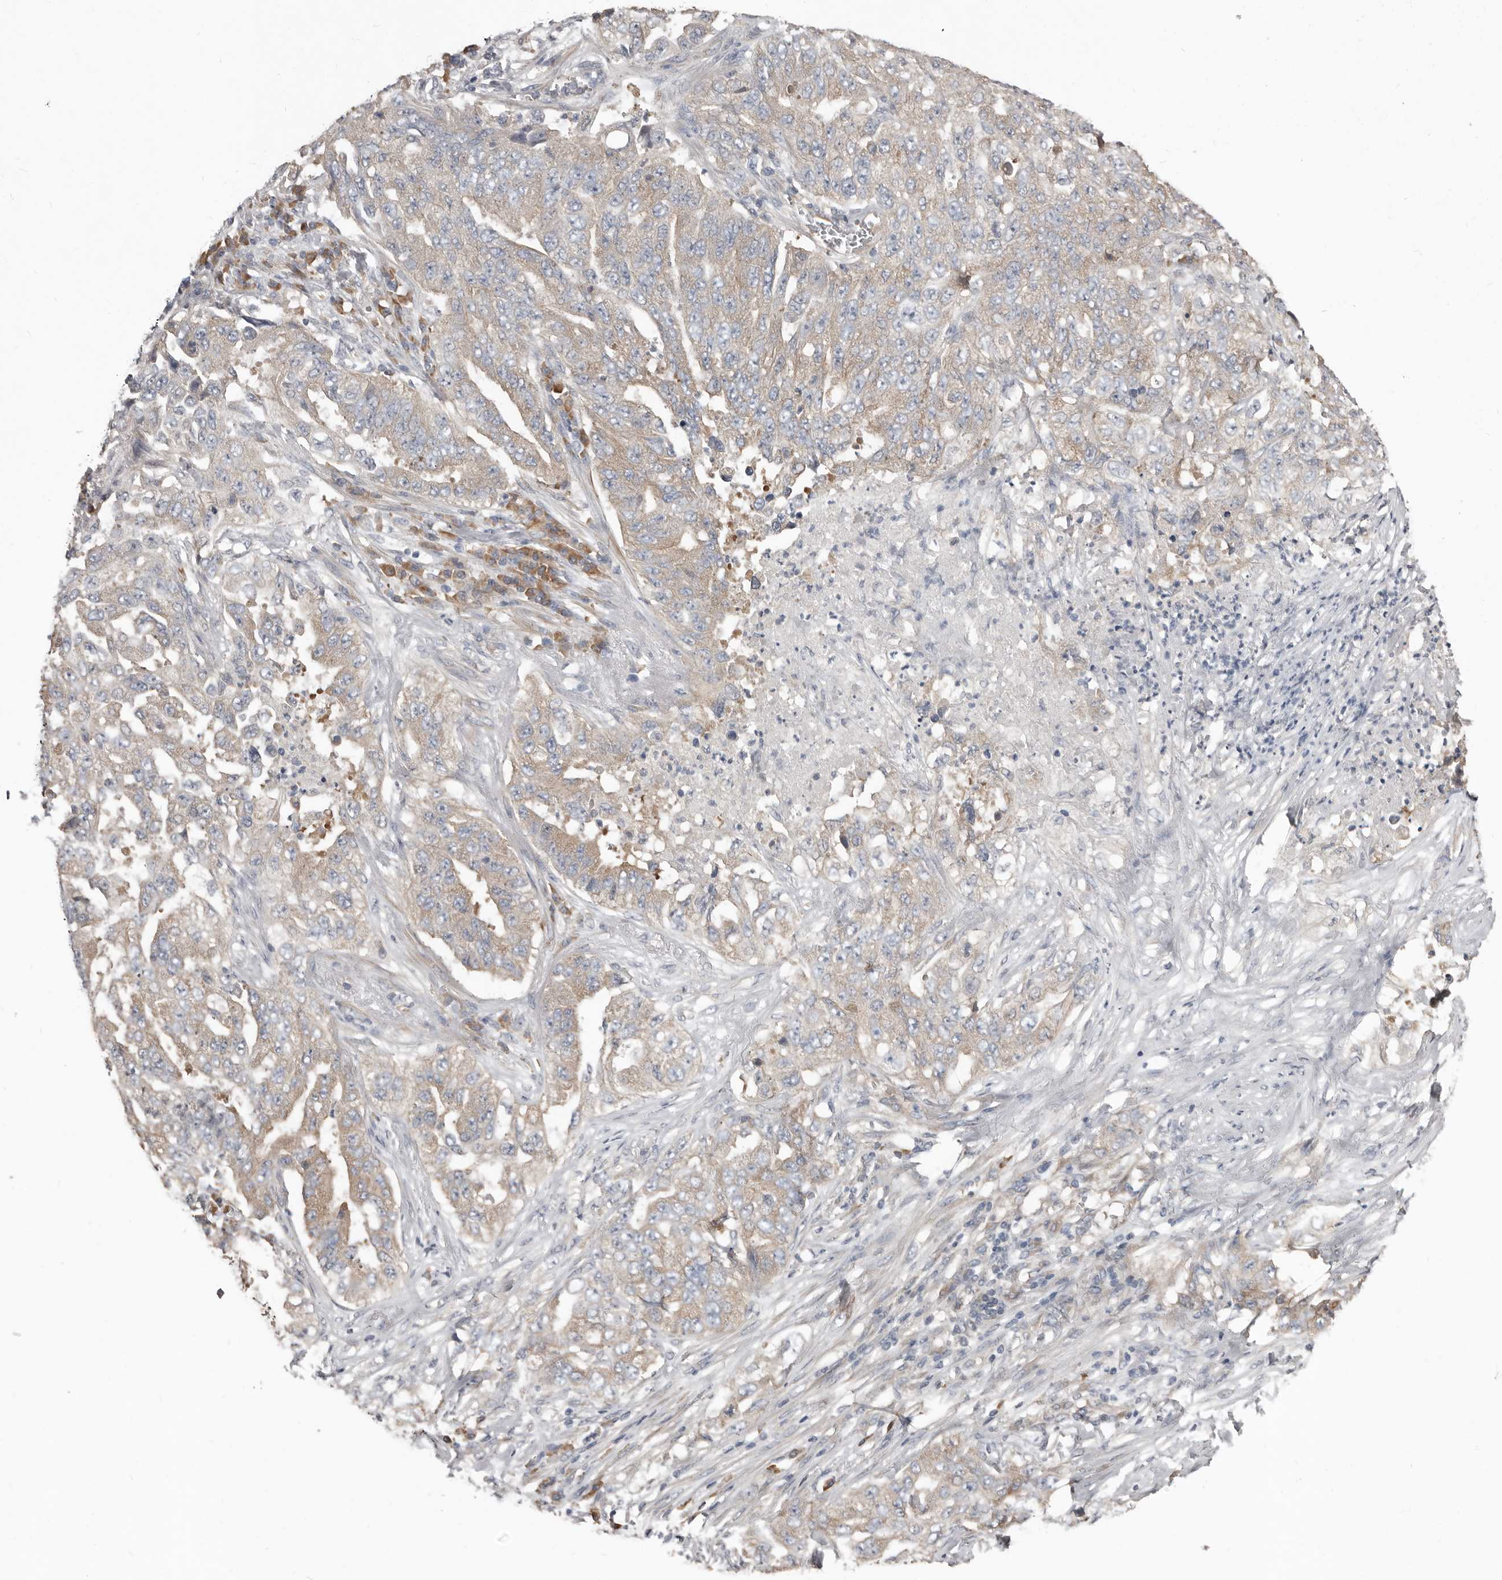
{"staining": {"intensity": "weak", "quantity": ">75%", "location": "cytoplasmic/membranous"}, "tissue": "lung cancer", "cell_type": "Tumor cells", "image_type": "cancer", "snomed": [{"axis": "morphology", "description": "Adenocarcinoma, NOS"}, {"axis": "topography", "description": "Lung"}], "caption": "Lung adenocarcinoma stained for a protein shows weak cytoplasmic/membranous positivity in tumor cells.", "gene": "AKNAD1", "patient": {"sex": "female", "age": 51}}